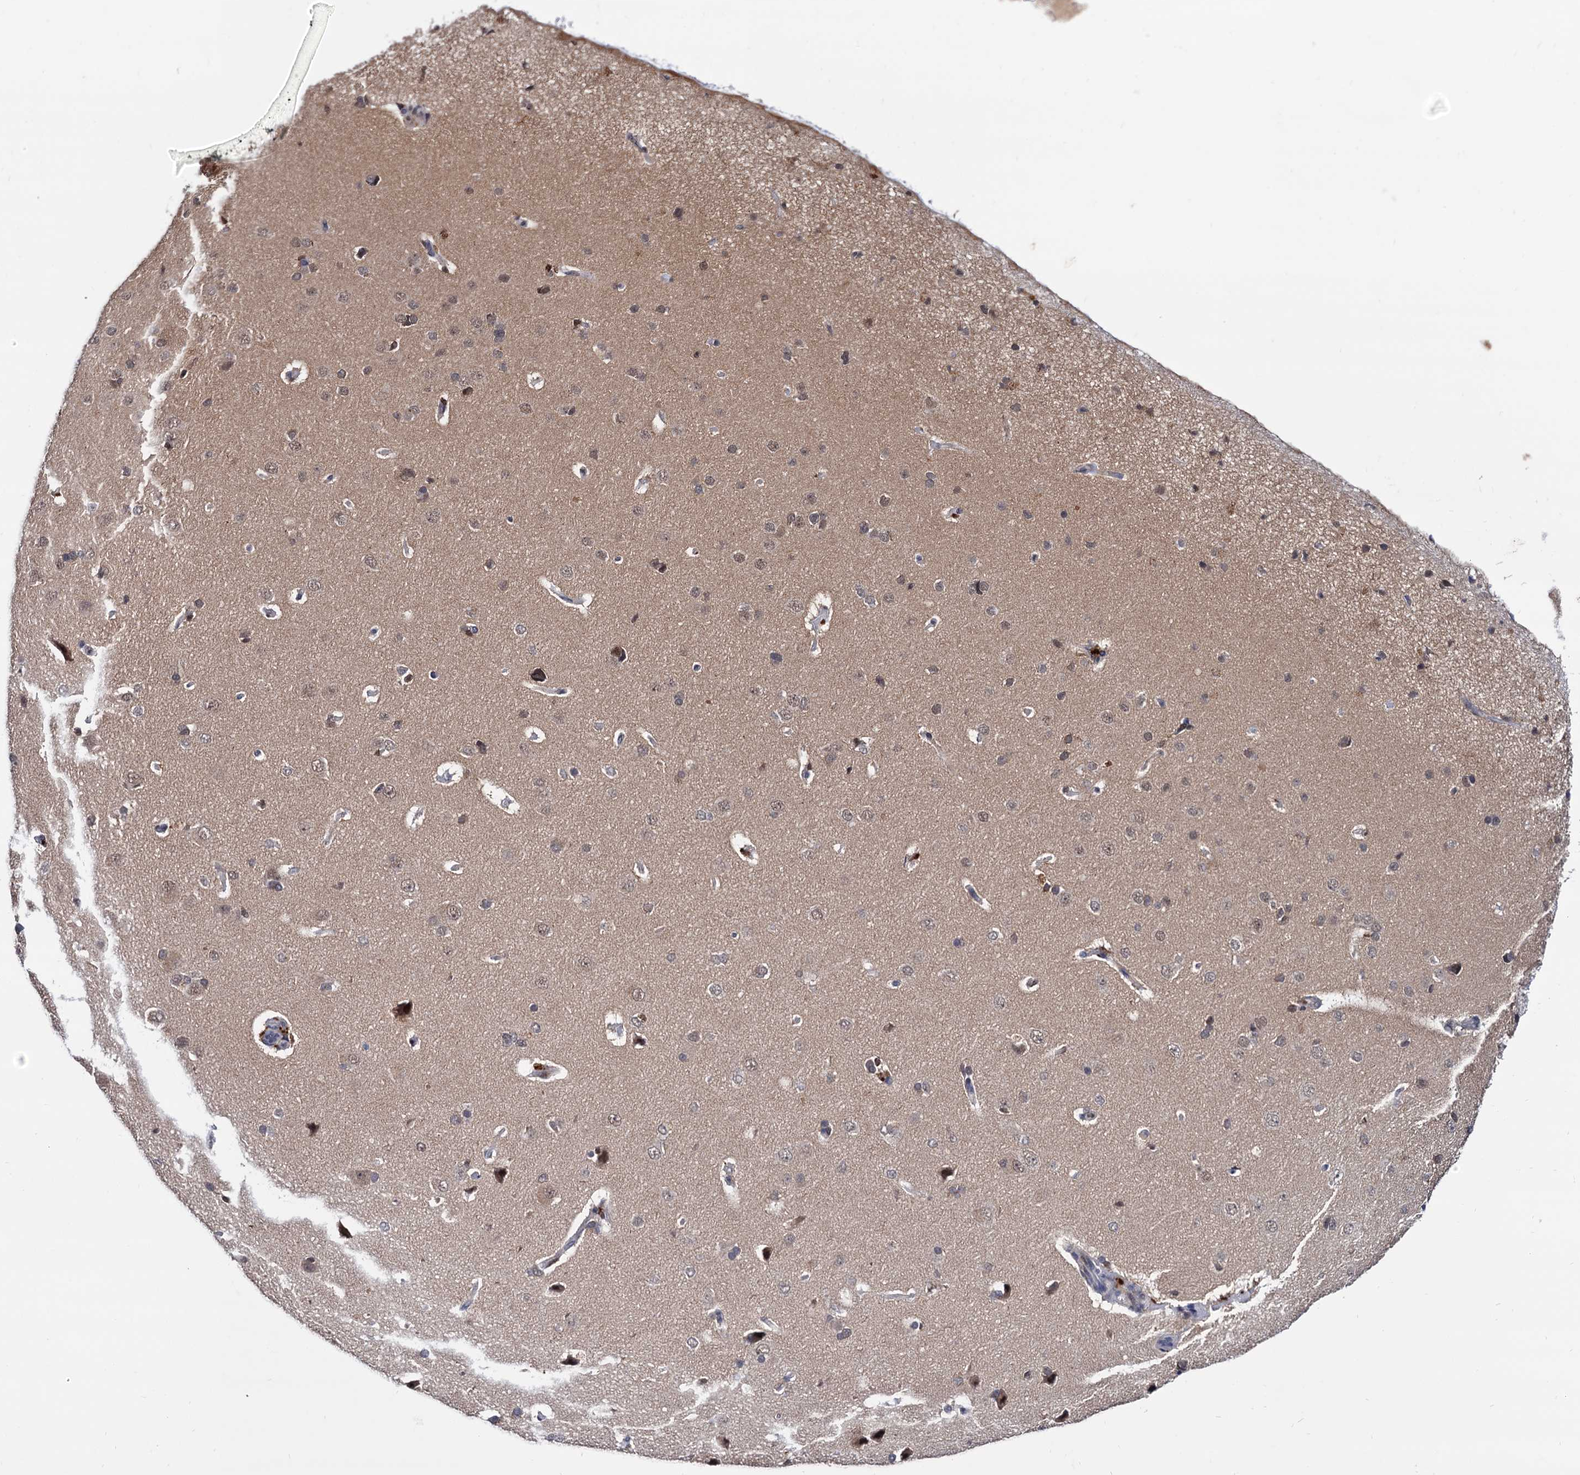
{"staining": {"intensity": "weak", "quantity": "25%-75%", "location": "cytoplasmic/membranous"}, "tissue": "cerebral cortex", "cell_type": "Endothelial cells", "image_type": "normal", "snomed": [{"axis": "morphology", "description": "Normal tissue, NOS"}, {"axis": "topography", "description": "Cerebral cortex"}], "caption": "This is a histology image of IHC staining of benign cerebral cortex, which shows weak expression in the cytoplasmic/membranous of endothelial cells.", "gene": "RNASEH2B", "patient": {"sex": "male", "age": 62}}